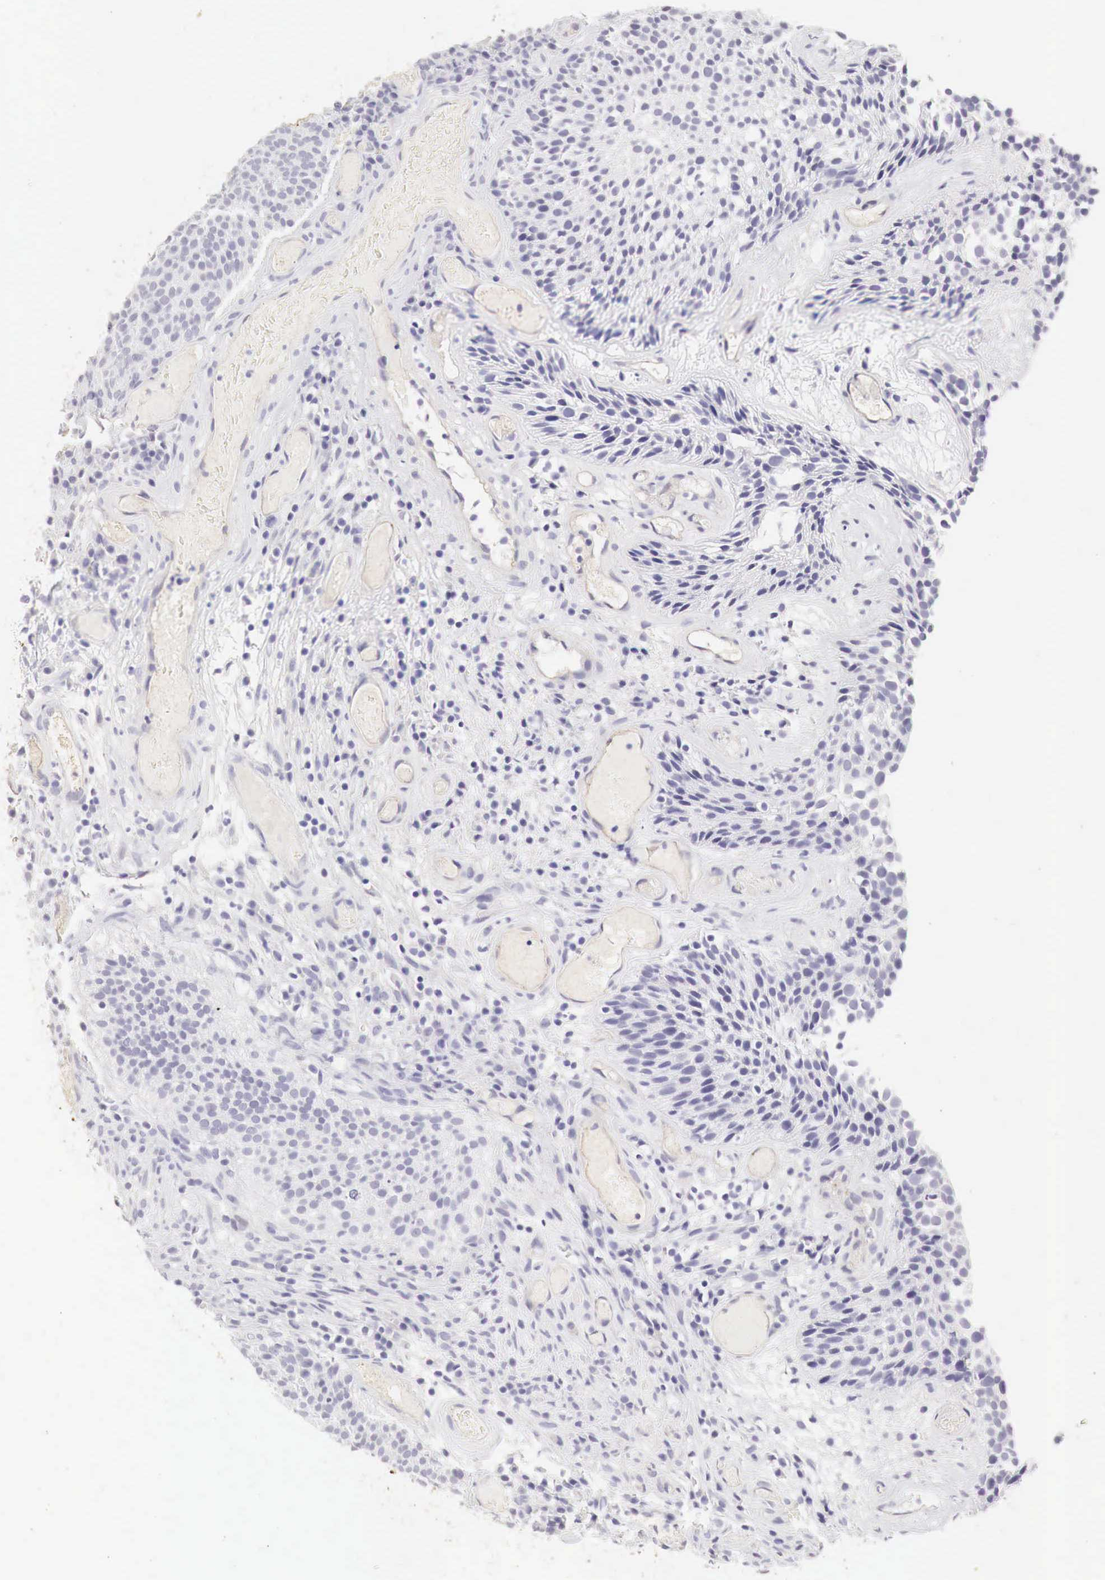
{"staining": {"intensity": "negative", "quantity": "none", "location": "none"}, "tissue": "urothelial cancer", "cell_type": "Tumor cells", "image_type": "cancer", "snomed": [{"axis": "morphology", "description": "Urothelial carcinoma, Low grade"}, {"axis": "topography", "description": "Urinary bladder"}], "caption": "A histopathology image of urothelial cancer stained for a protein shows no brown staining in tumor cells.", "gene": "OTC", "patient": {"sex": "male", "age": 85}}